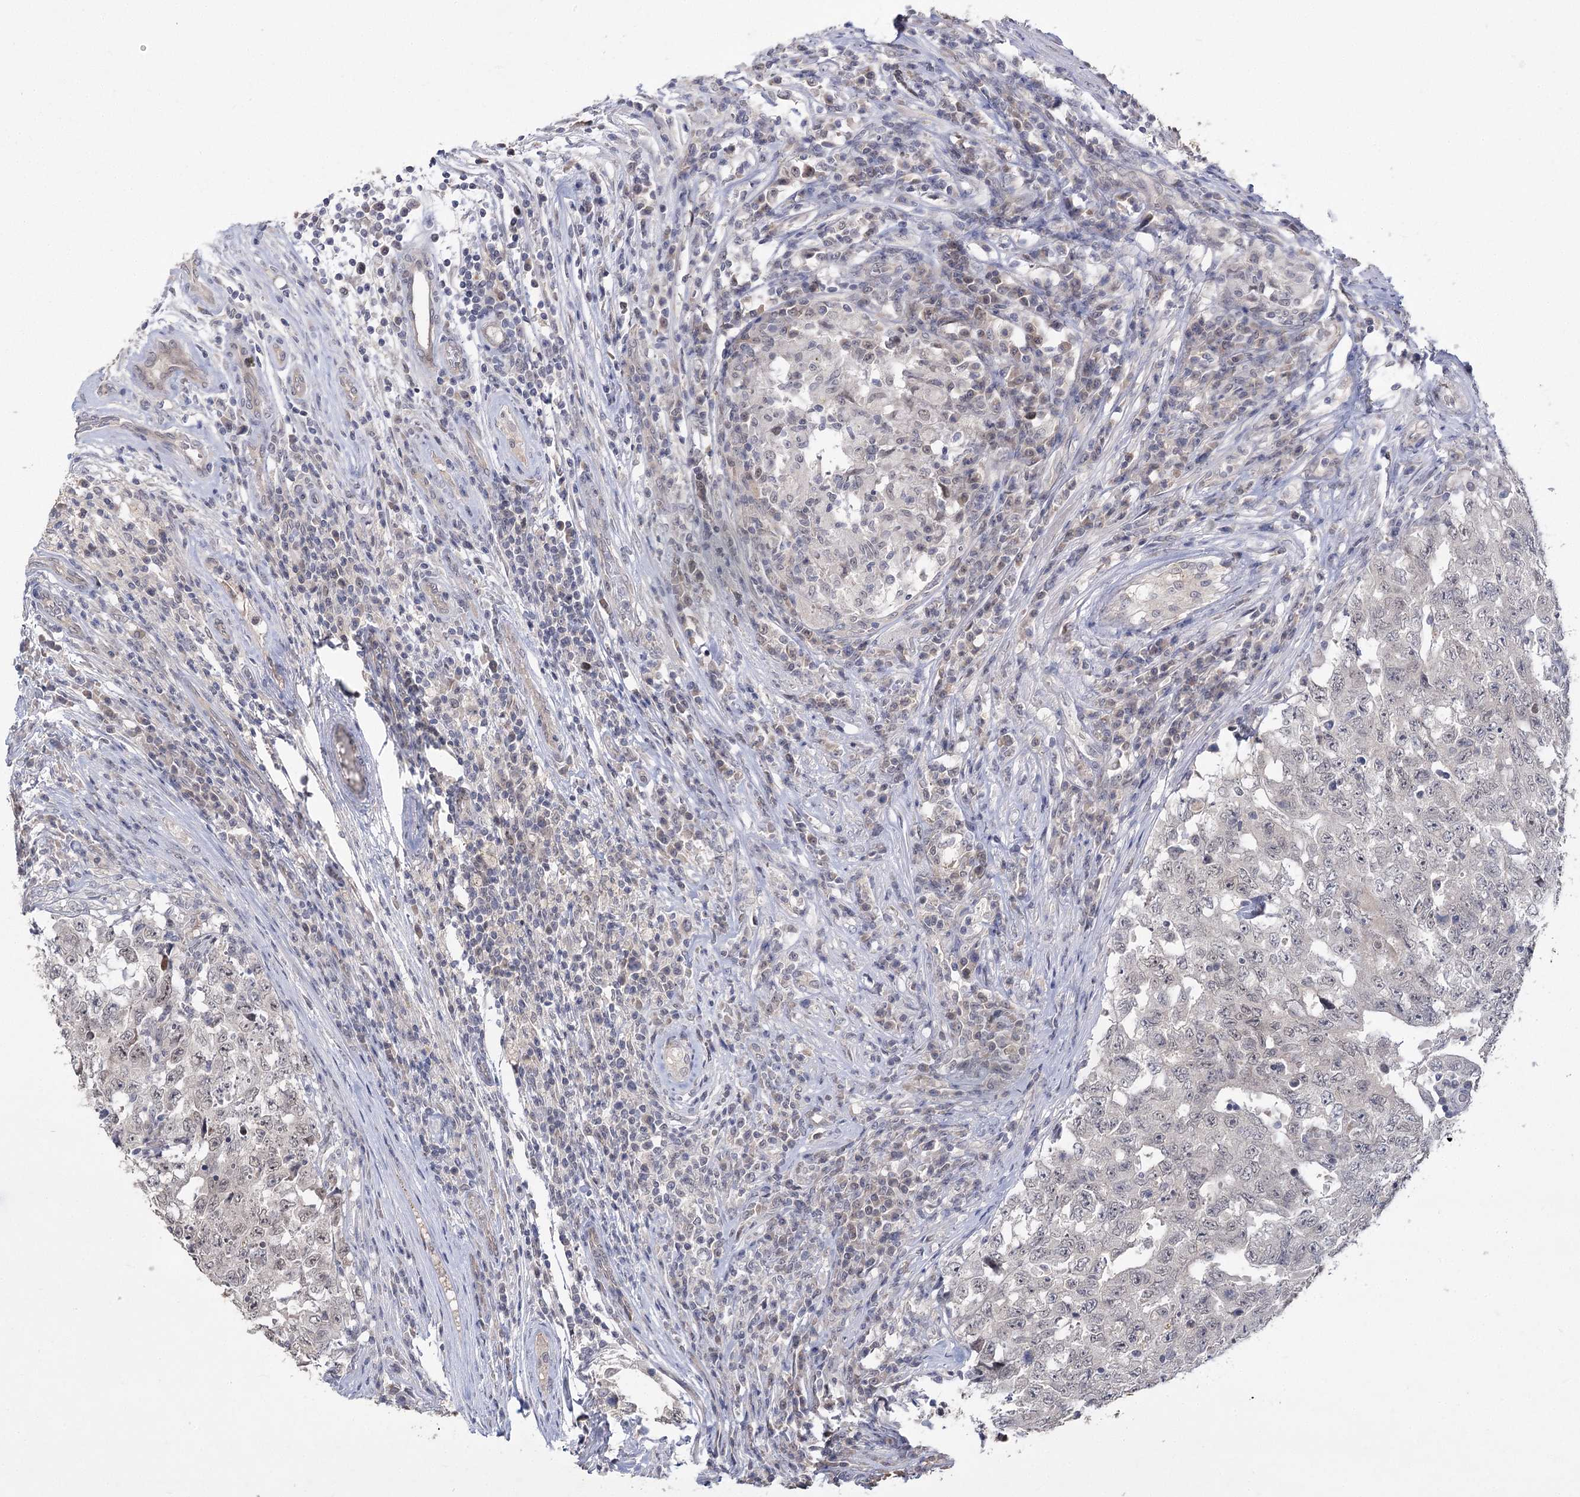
{"staining": {"intensity": "weak", "quantity": "<25%", "location": "cytoplasmic/membranous"}, "tissue": "testis cancer", "cell_type": "Tumor cells", "image_type": "cancer", "snomed": [{"axis": "morphology", "description": "Carcinoma, Embryonal, NOS"}, {"axis": "topography", "description": "Testis"}], "caption": "An image of human testis cancer is negative for staining in tumor cells.", "gene": "PHYHIPL", "patient": {"sex": "male", "age": 26}}